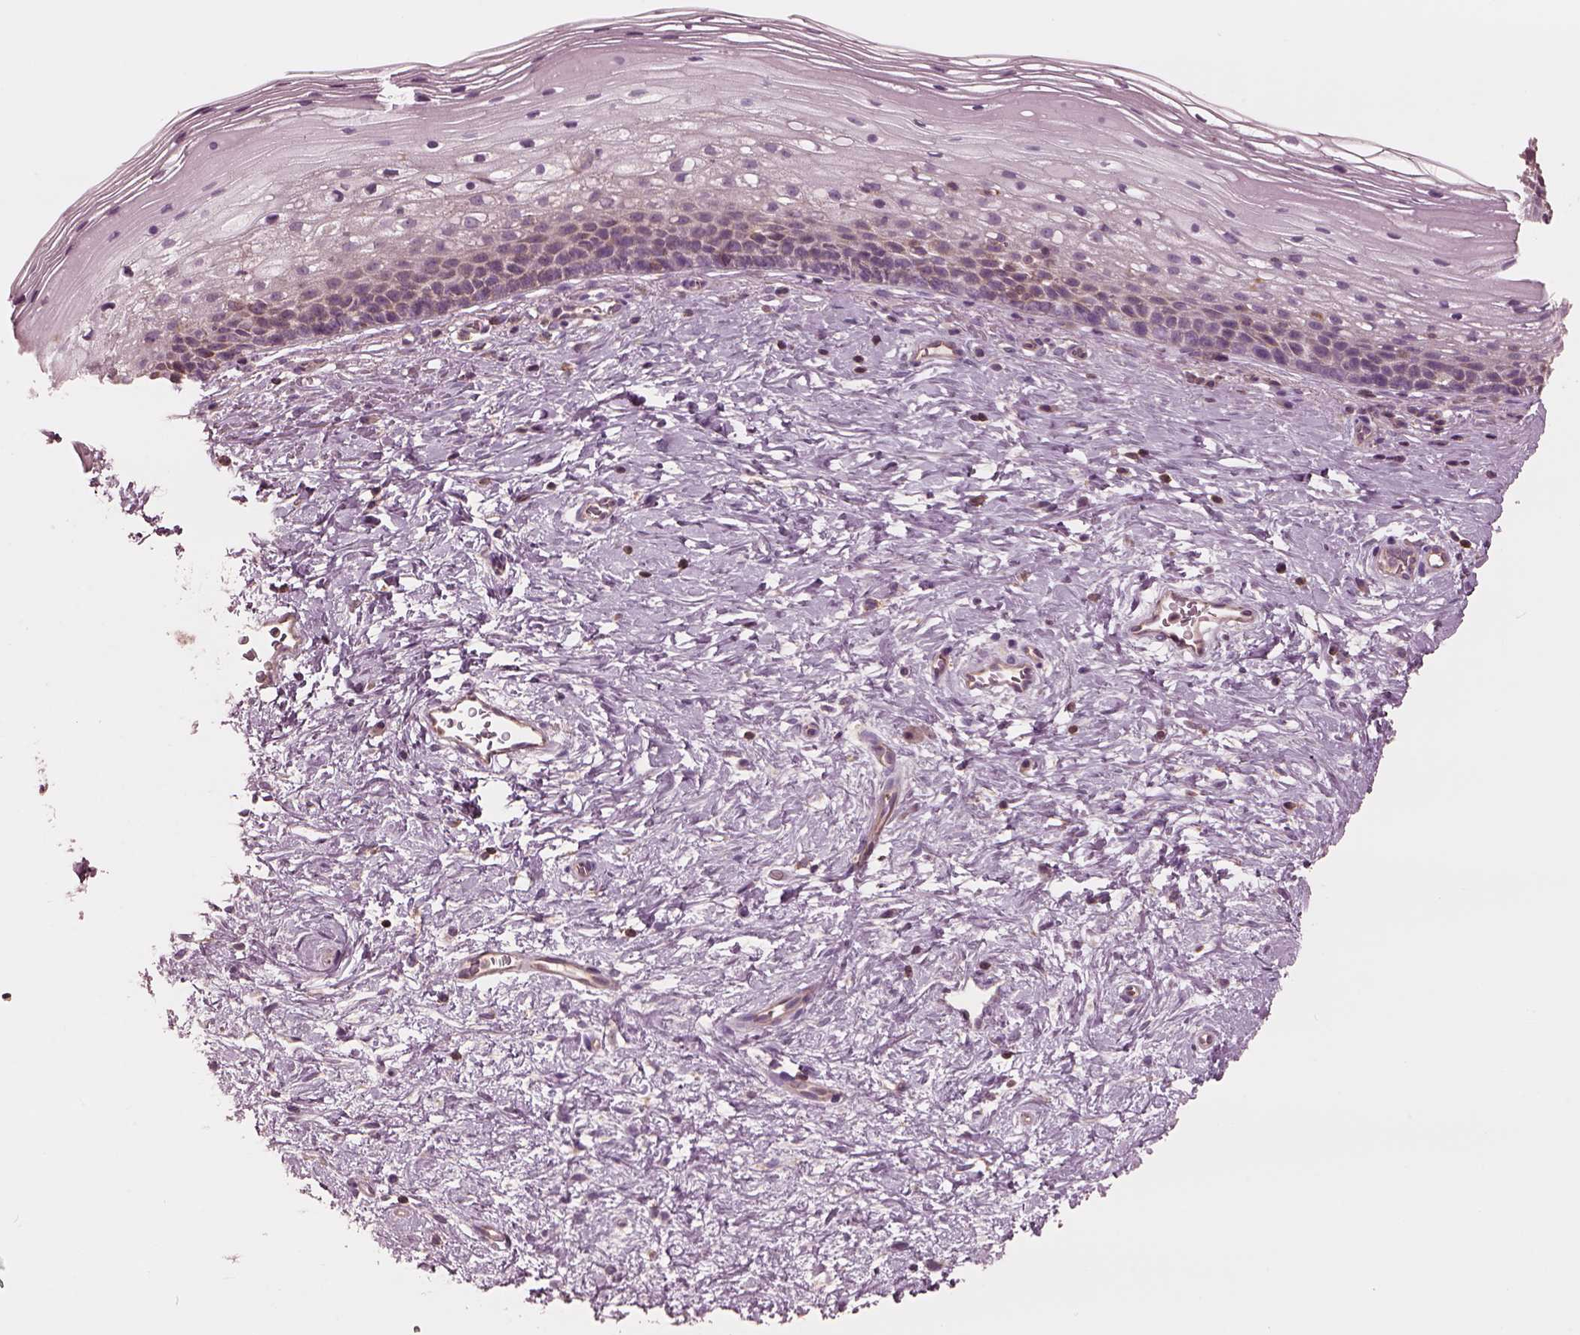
{"staining": {"intensity": "weak", "quantity": ">75%", "location": "cytoplasmic/membranous"}, "tissue": "cervix", "cell_type": "Glandular cells", "image_type": "normal", "snomed": [{"axis": "morphology", "description": "Normal tissue, NOS"}, {"axis": "topography", "description": "Cervix"}], "caption": "Immunohistochemical staining of unremarkable human cervix exhibits low levels of weak cytoplasmic/membranous expression in approximately >75% of glandular cells.", "gene": "STK33", "patient": {"sex": "female", "age": 34}}